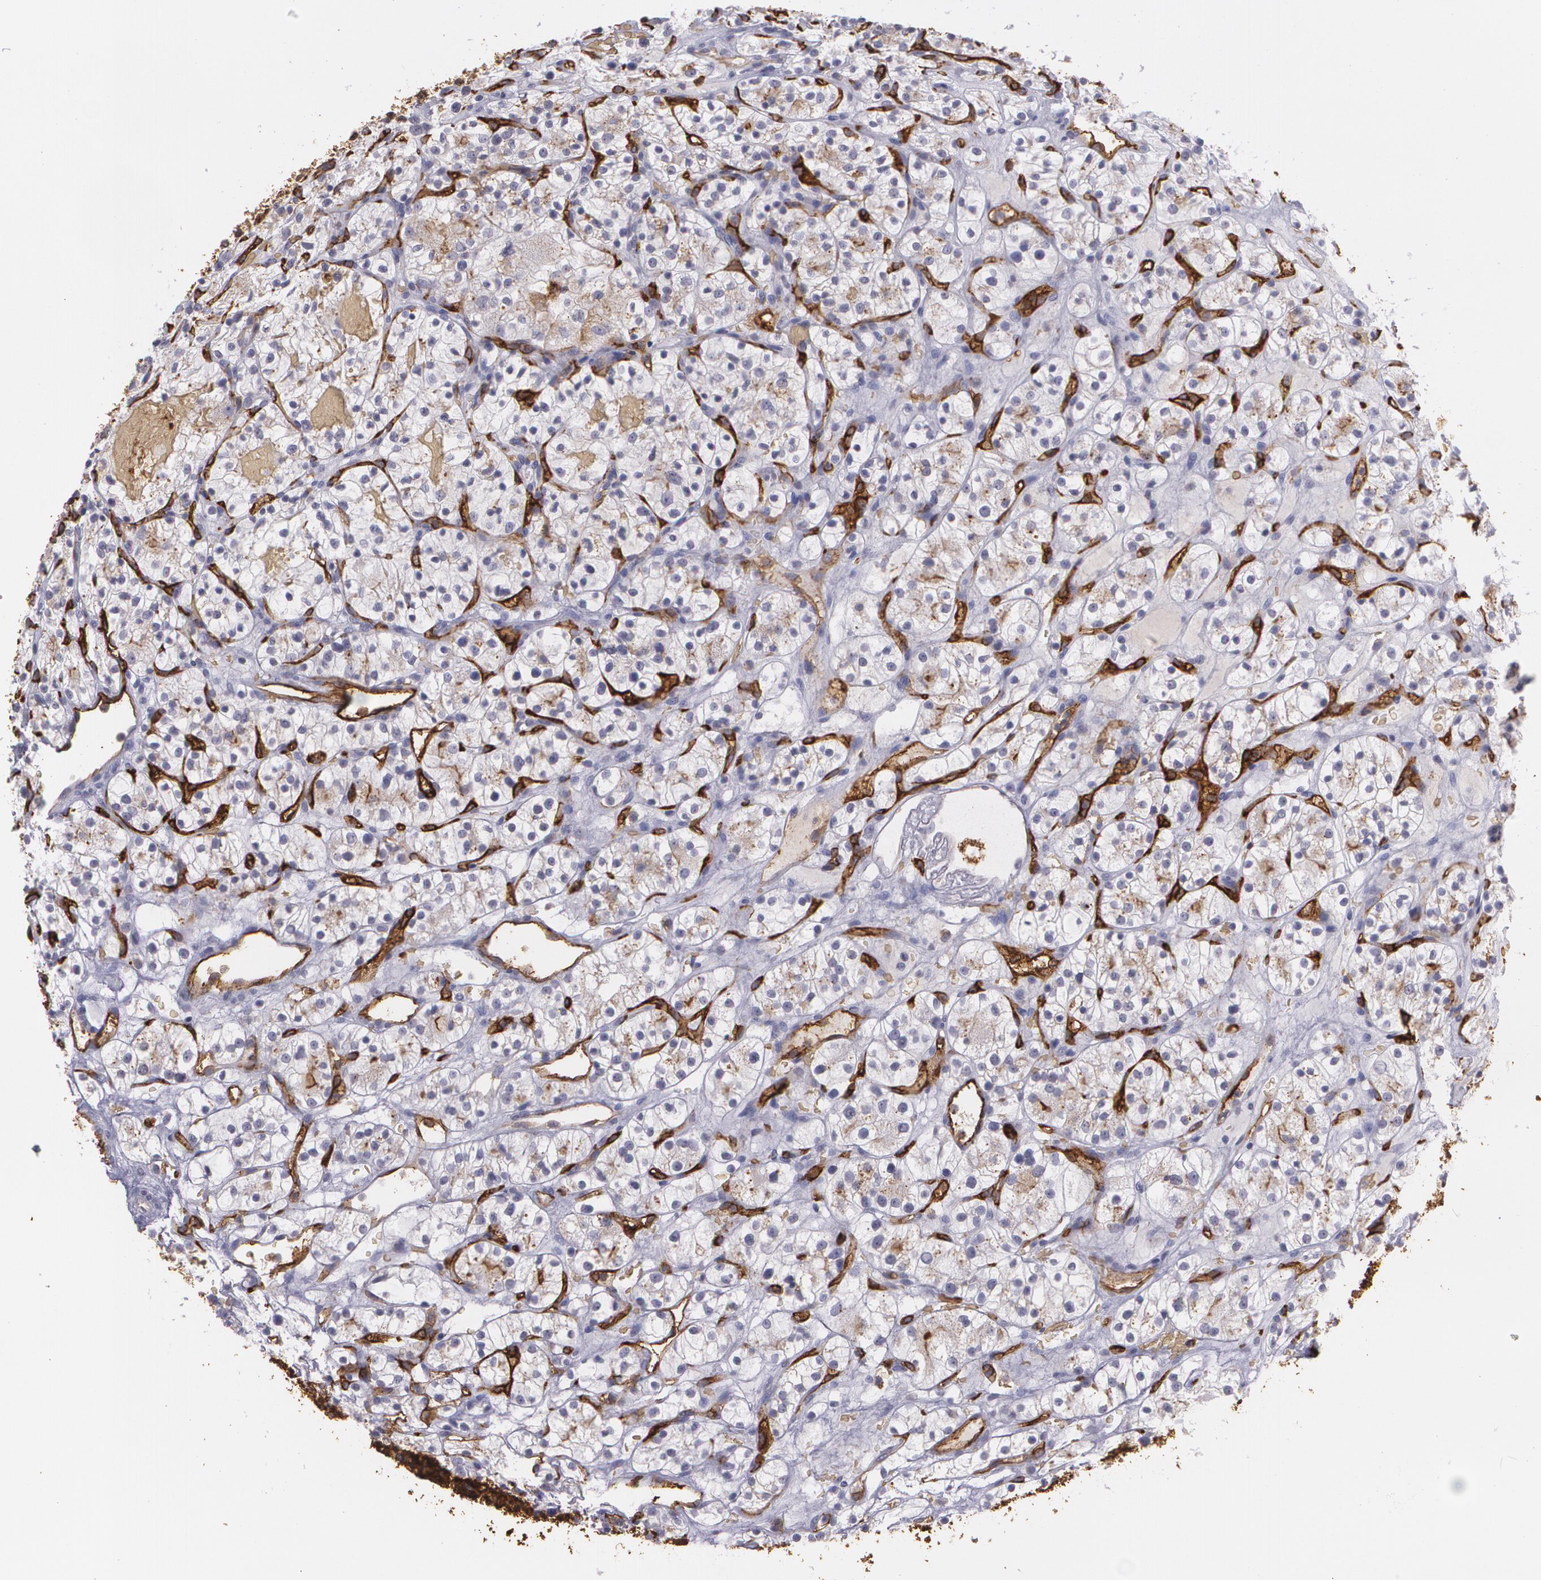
{"staining": {"intensity": "weak", "quantity": "25%-75%", "location": "cytoplasmic/membranous"}, "tissue": "renal cancer", "cell_type": "Tumor cells", "image_type": "cancer", "snomed": [{"axis": "morphology", "description": "Adenocarcinoma, NOS"}, {"axis": "topography", "description": "Kidney"}], "caption": "Renal cancer (adenocarcinoma) was stained to show a protein in brown. There is low levels of weak cytoplasmic/membranous staining in about 25%-75% of tumor cells. (IHC, brightfield microscopy, high magnification).", "gene": "ACE", "patient": {"sex": "female", "age": 60}}